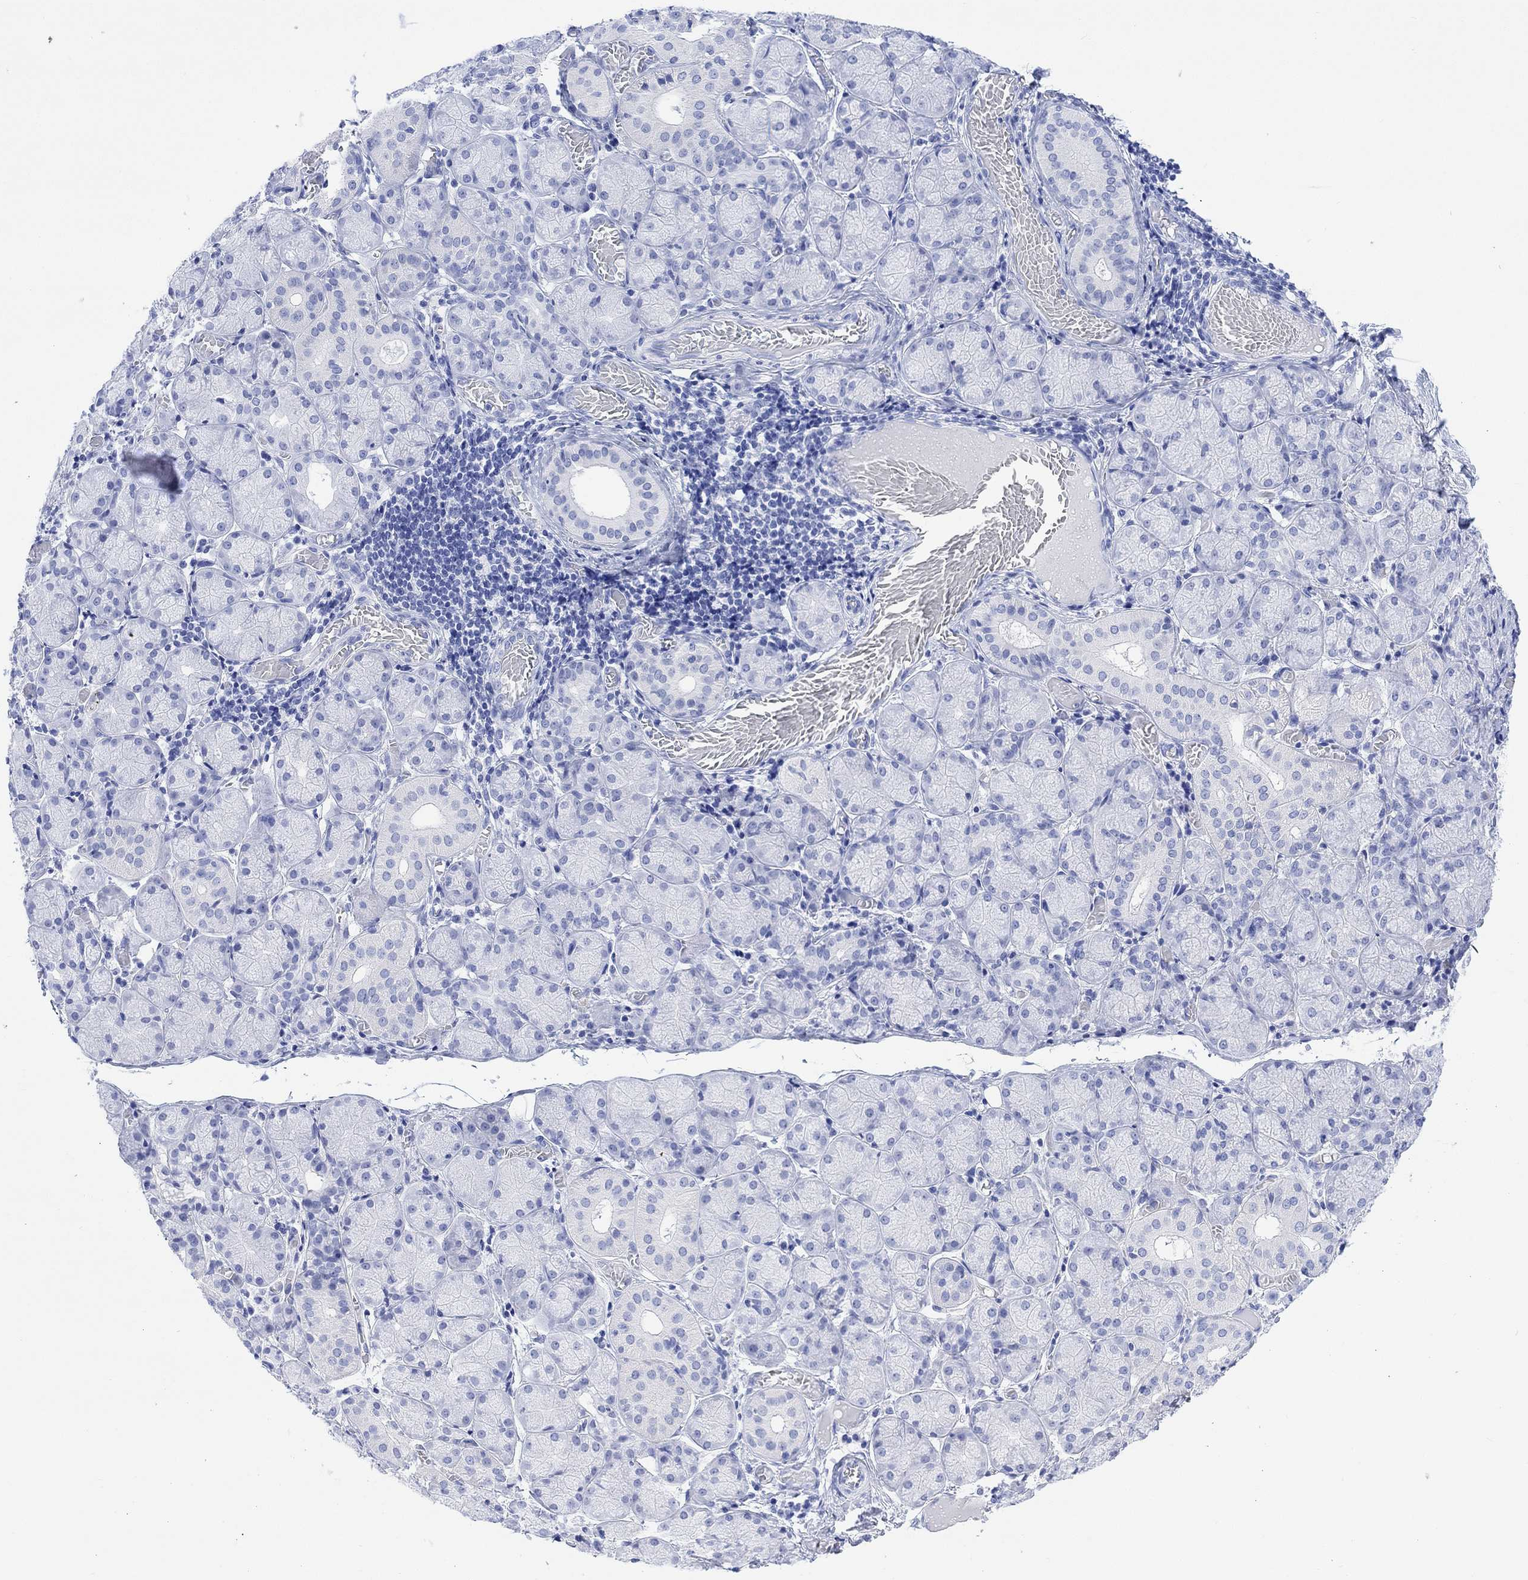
{"staining": {"intensity": "negative", "quantity": "none", "location": "none"}, "tissue": "salivary gland", "cell_type": "Glandular cells", "image_type": "normal", "snomed": [{"axis": "morphology", "description": "Normal tissue, NOS"}, {"axis": "topography", "description": "Salivary gland"}, {"axis": "topography", "description": "Peripheral nerve tissue"}], "caption": "IHC histopathology image of benign human salivary gland stained for a protein (brown), which demonstrates no expression in glandular cells. Brightfield microscopy of IHC stained with DAB (3,3'-diaminobenzidine) (brown) and hematoxylin (blue), captured at high magnification.", "gene": "CELF4", "patient": {"sex": "female", "age": 24}}